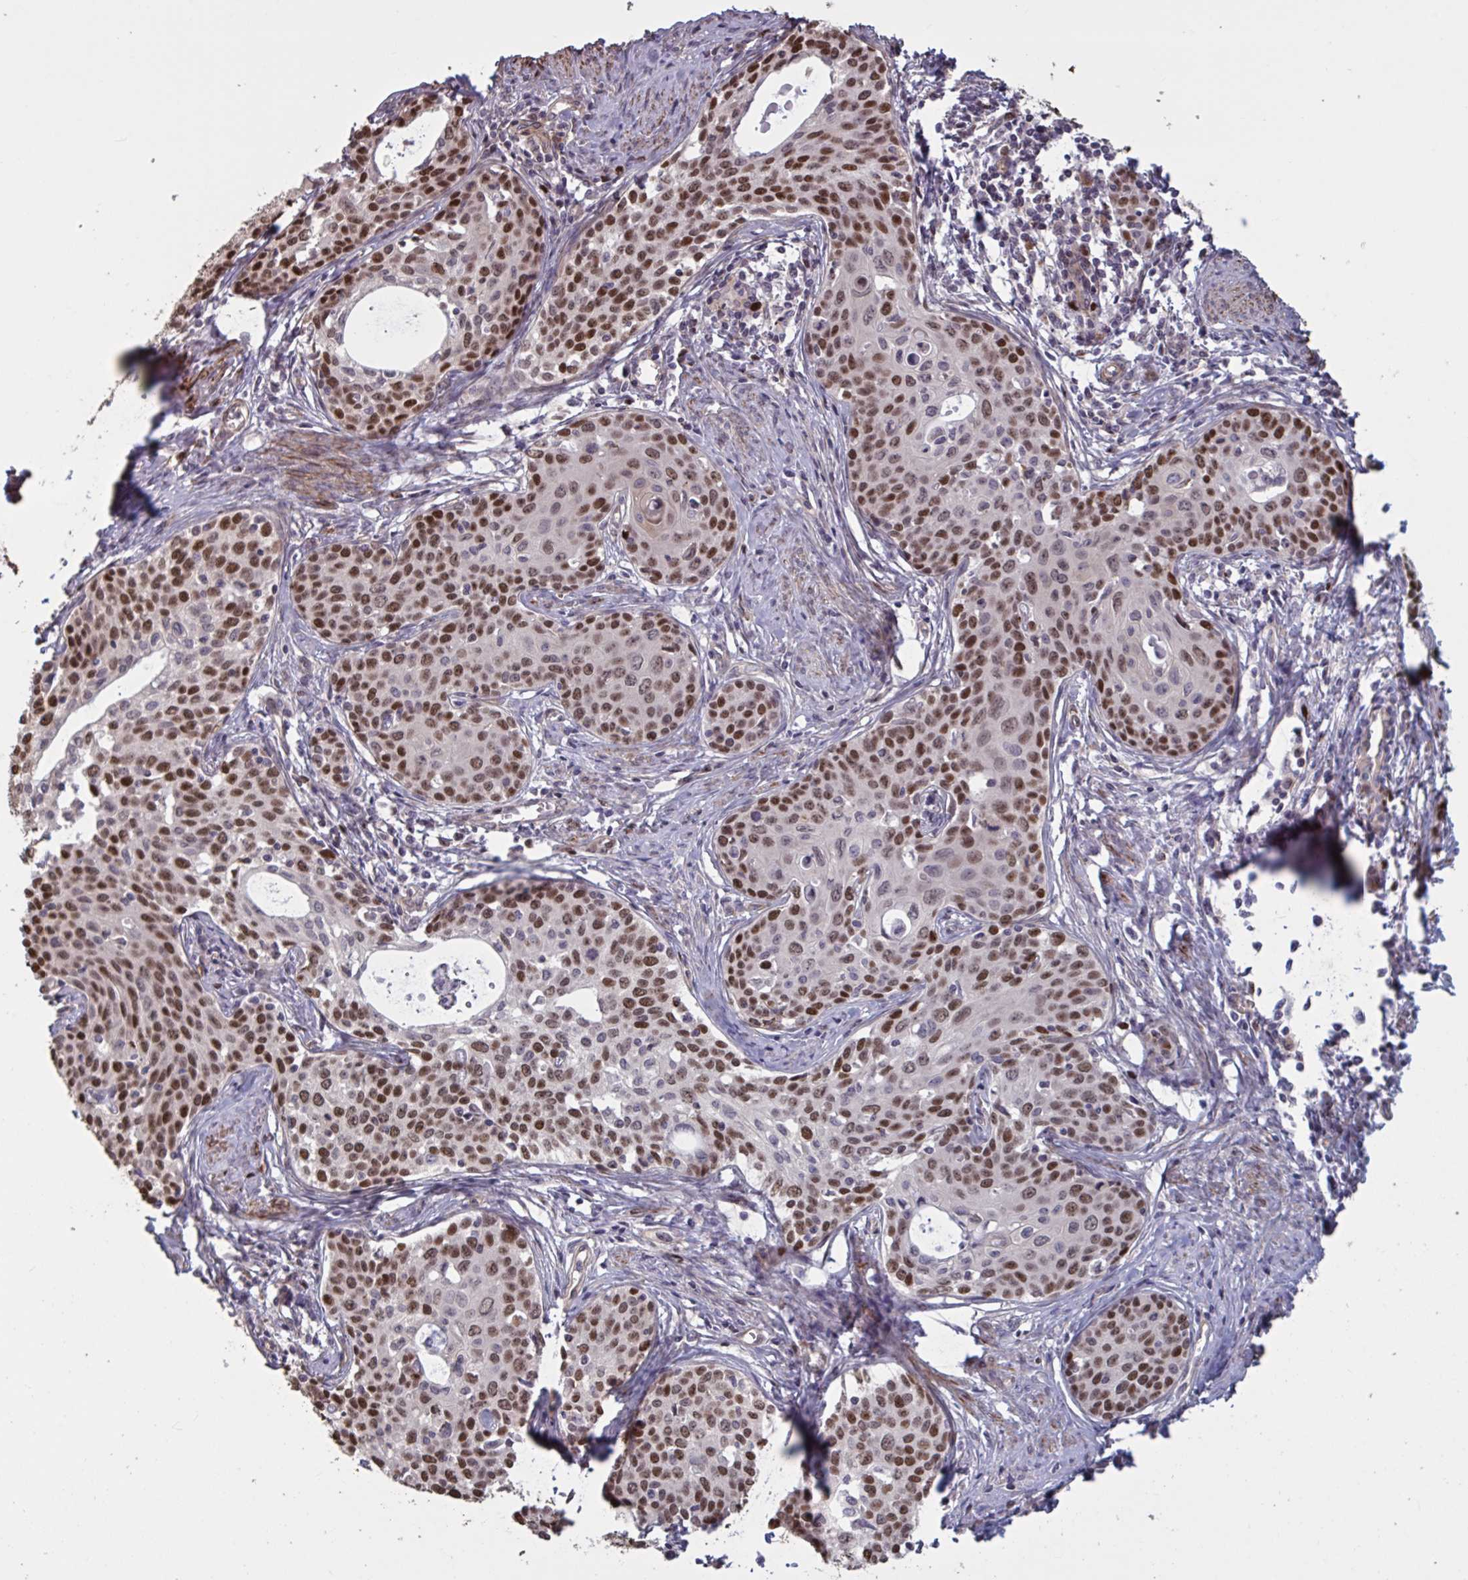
{"staining": {"intensity": "strong", "quantity": ">75%", "location": "nuclear"}, "tissue": "cervical cancer", "cell_type": "Tumor cells", "image_type": "cancer", "snomed": [{"axis": "morphology", "description": "Squamous cell carcinoma, NOS"}, {"axis": "morphology", "description": "Adenocarcinoma, NOS"}, {"axis": "topography", "description": "Cervix"}], "caption": "This is a micrograph of immunohistochemistry (IHC) staining of squamous cell carcinoma (cervical), which shows strong positivity in the nuclear of tumor cells.", "gene": "IPO5", "patient": {"sex": "female", "age": 52}}